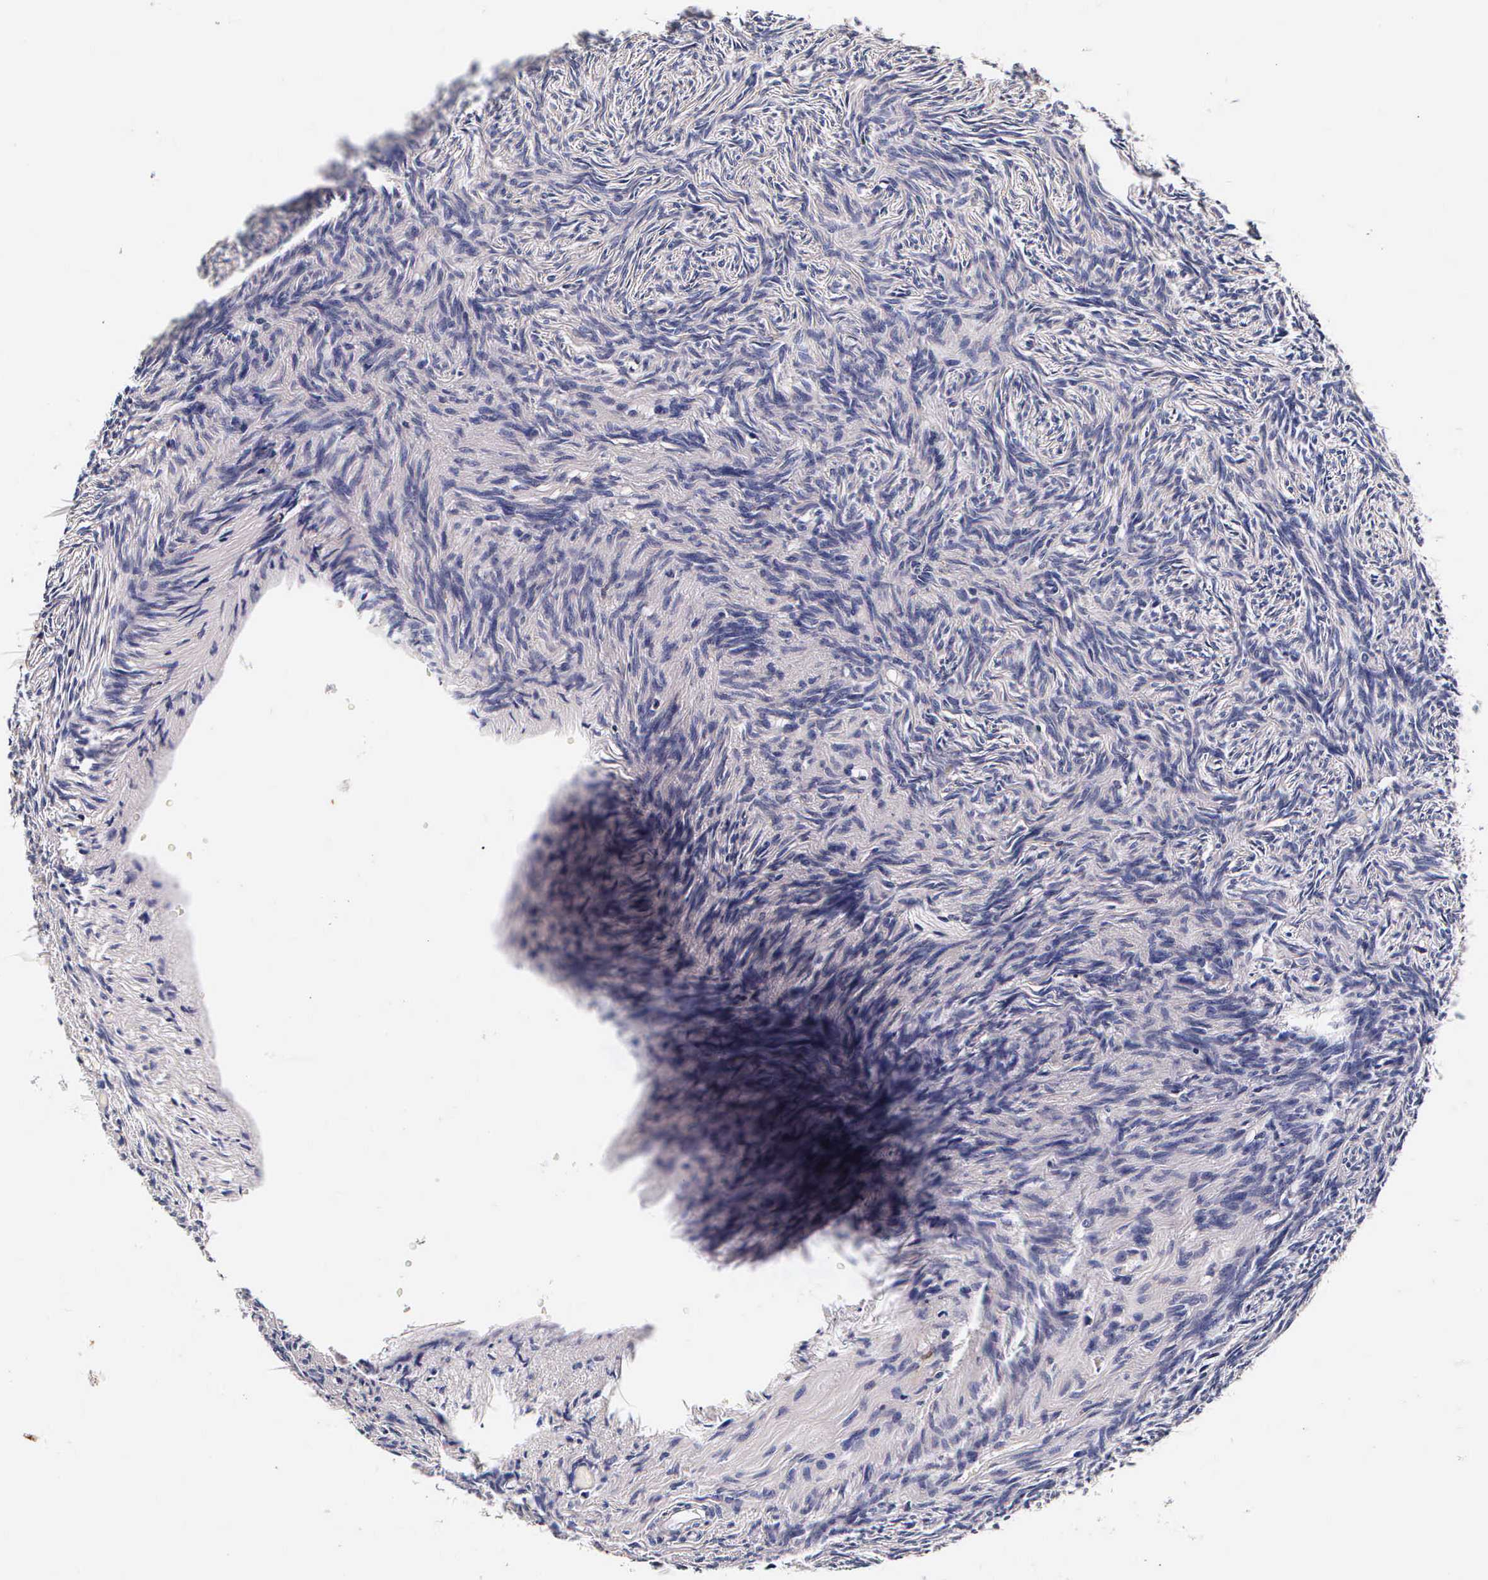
{"staining": {"intensity": "negative", "quantity": "none", "location": "none"}, "tissue": "ovary", "cell_type": "Follicle cells", "image_type": "normal", "snomed": [{"axis": "morphology", "description": "Normal tissue, NOS"}, {"axis": "topography", "description": "Ovary"}], "caption": "Follicle cells show no significant protein staining in benign ovary.", "gene": "CTSB", "patient": {"sex": "female", "age": 54}}